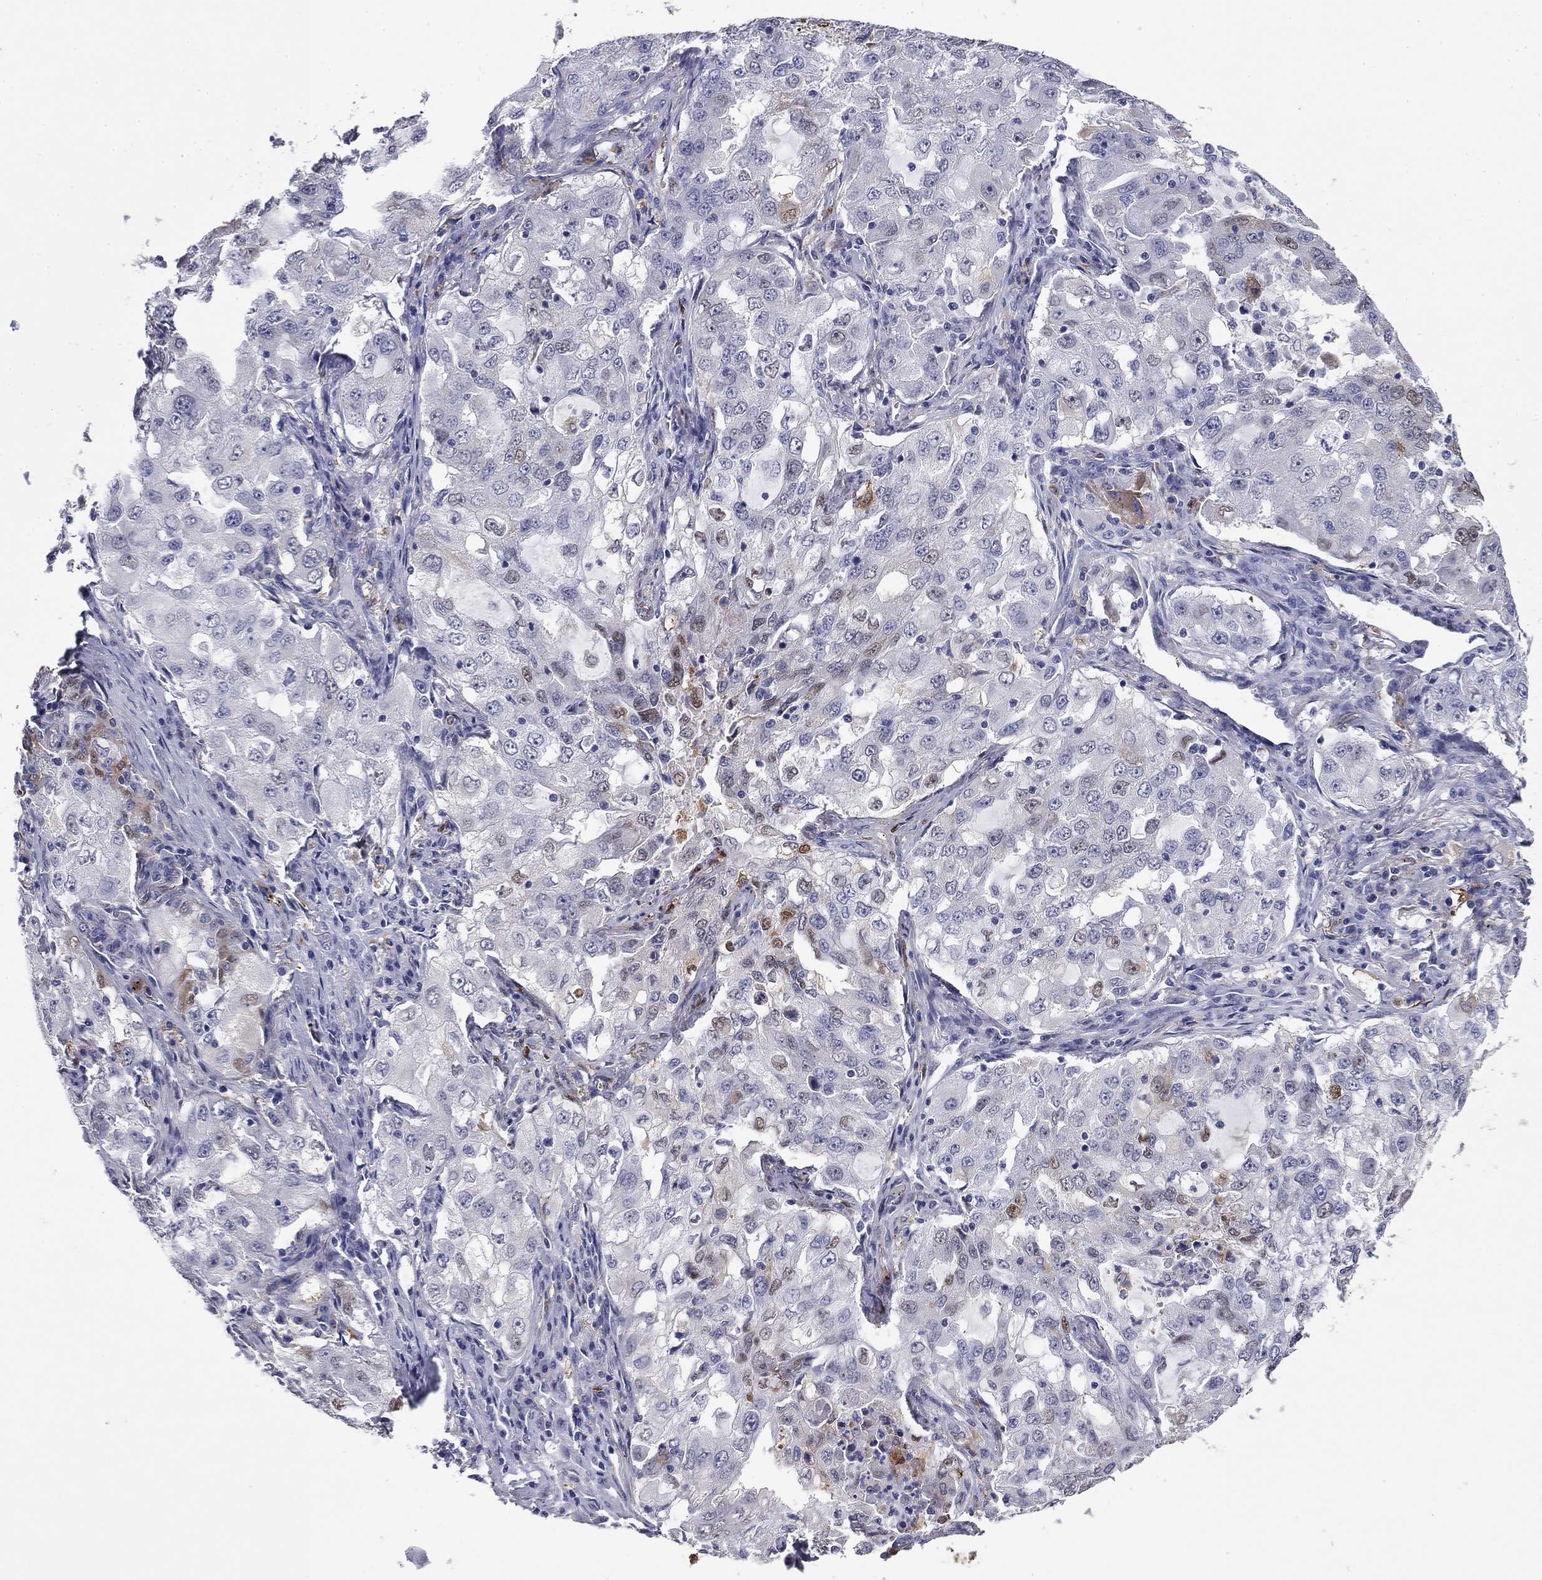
{"staining": {"intensity": "negative", "quantity": "none", "location": "none"}, "tissue": "lung cancer", "cell_type": "Tumor cells", "image_type": "cancer", "snomed": [{"axis": "morphology", "description": "Adenocarcinoma, NOS"}, {"axis": "topography", "description": "Lung"}], "caption": "Micrograph shows no significant protein expression in tumor cells of lung cancer.", "gene": "BCL2L14", "patient": {"sex": "female", "age": 61}}